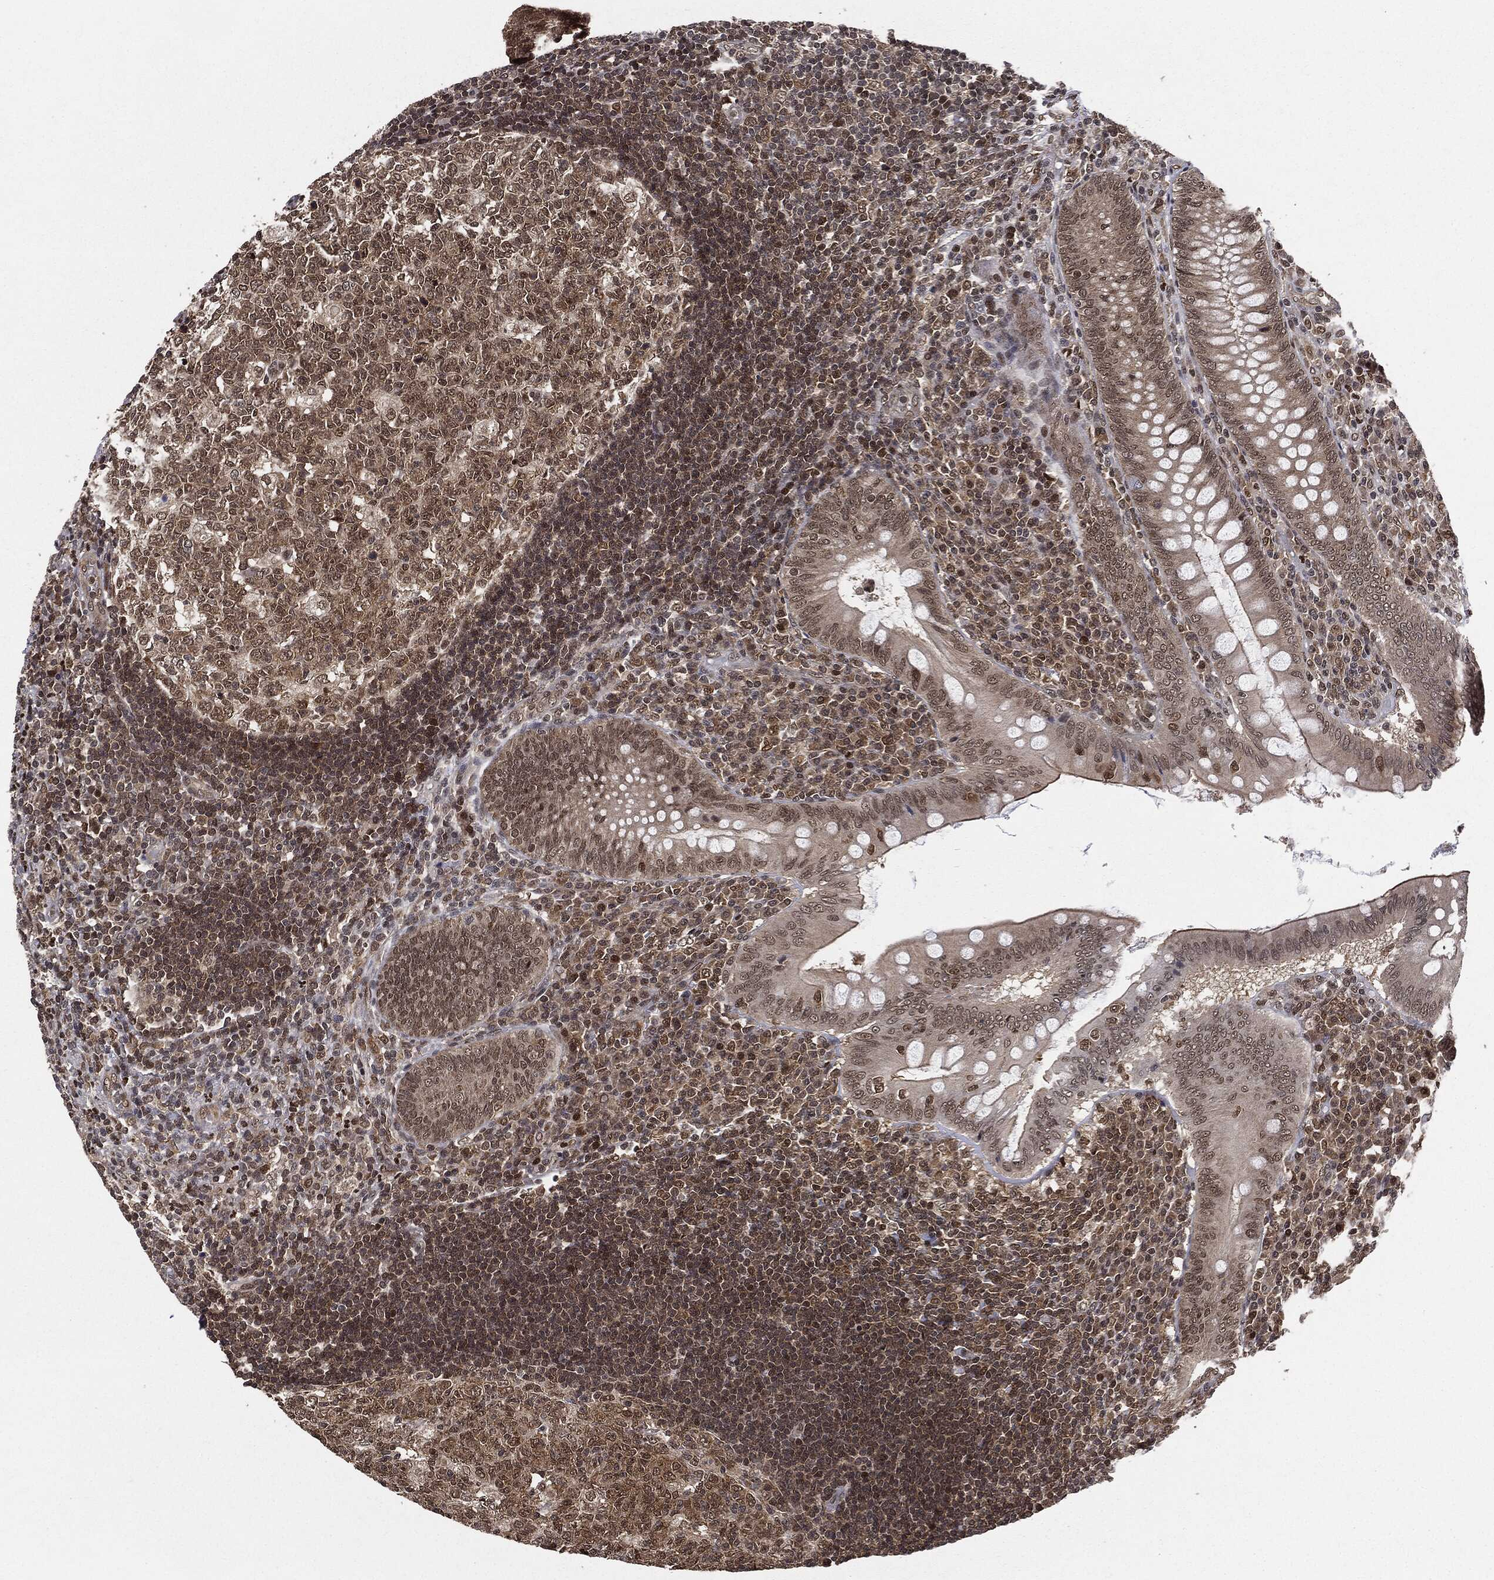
{"staining": {"intensity": "moderate", "quantity": "25%-75%", "location": "cytoplasmic/membranous,nuclear"}, "tissue": "appendix", "cell_type": "Glandular cells", "image_type": "normal", "snomed": [{"axis": "morphology", "description": "Normal tissue, NOS"}, {"axis": "morphology", "description": "Inflammation, NOS"}, {"axis": "topography", "description": "Appendix"}], "caption": "About 25%-75% of glandular cells in normal human appendix display moderate cytoplasmic/membranous,nuclear protein positivity as visualized by brown immunohistochemical staining.", "gene": "TBC1D22A", "patient": {"sex": "male", "age": 16}}